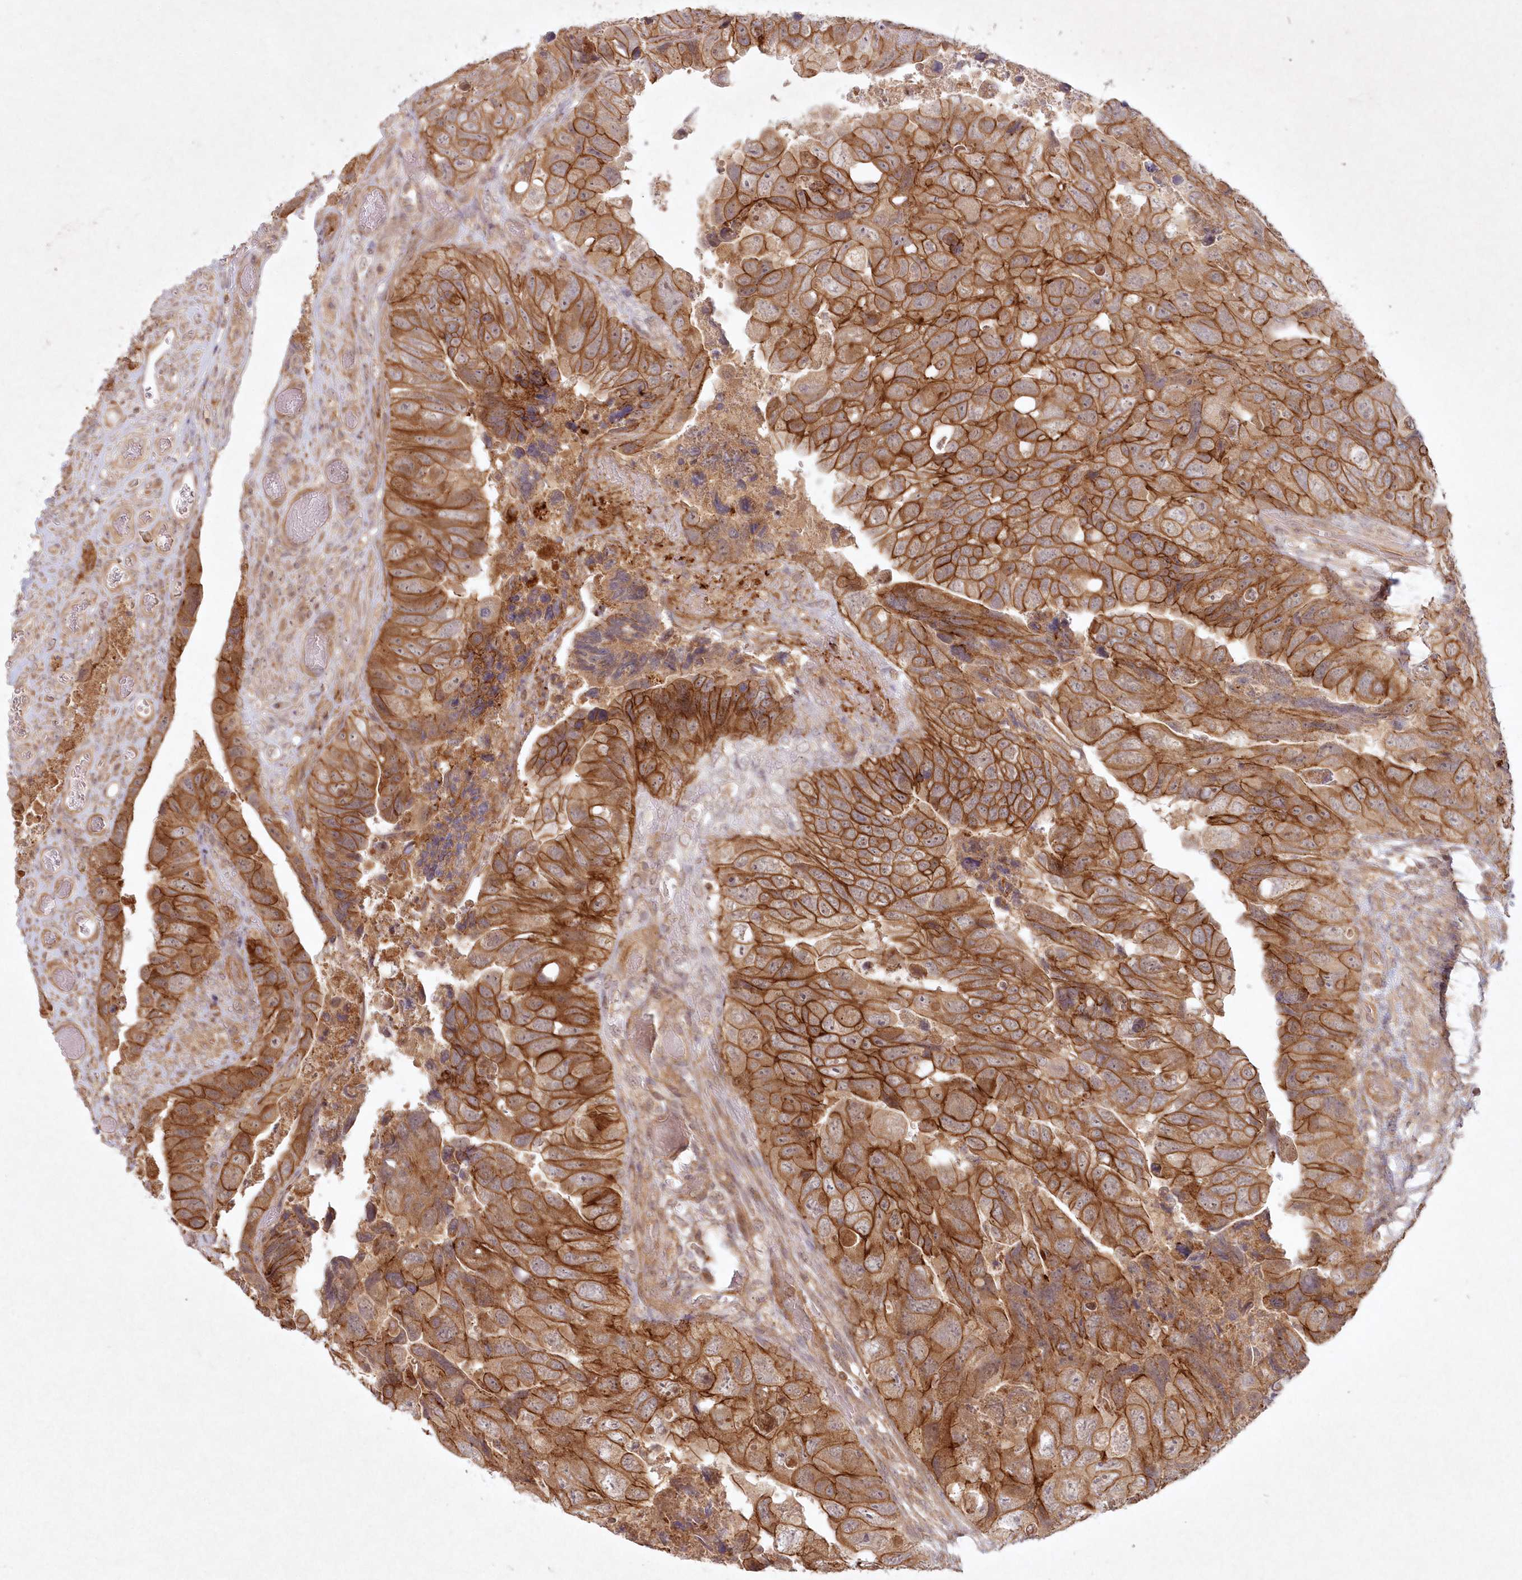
{"staining": {"intensity": "strong", "quantity": ">75%", "location": "cytoplasmic/membranous"}, "tissue": "colorectal cancer", "cell_type": "Tumor cells", "image_type": "cancer", "snomed": [{"axis": "morphology", "description": "Adenocarcinoma, NOS"}, {"axis": "topography", "description": "Rectum"}], "caption": "Immunohistochemical staining of colorectal cancer (adenocarcinoma) shows high levels of strong cytoplasmic/membranous positivity in approximately >75% of tumor cells.", "gene": "TOGARAM2", "patient": {"sex": "male", "age": 63}}